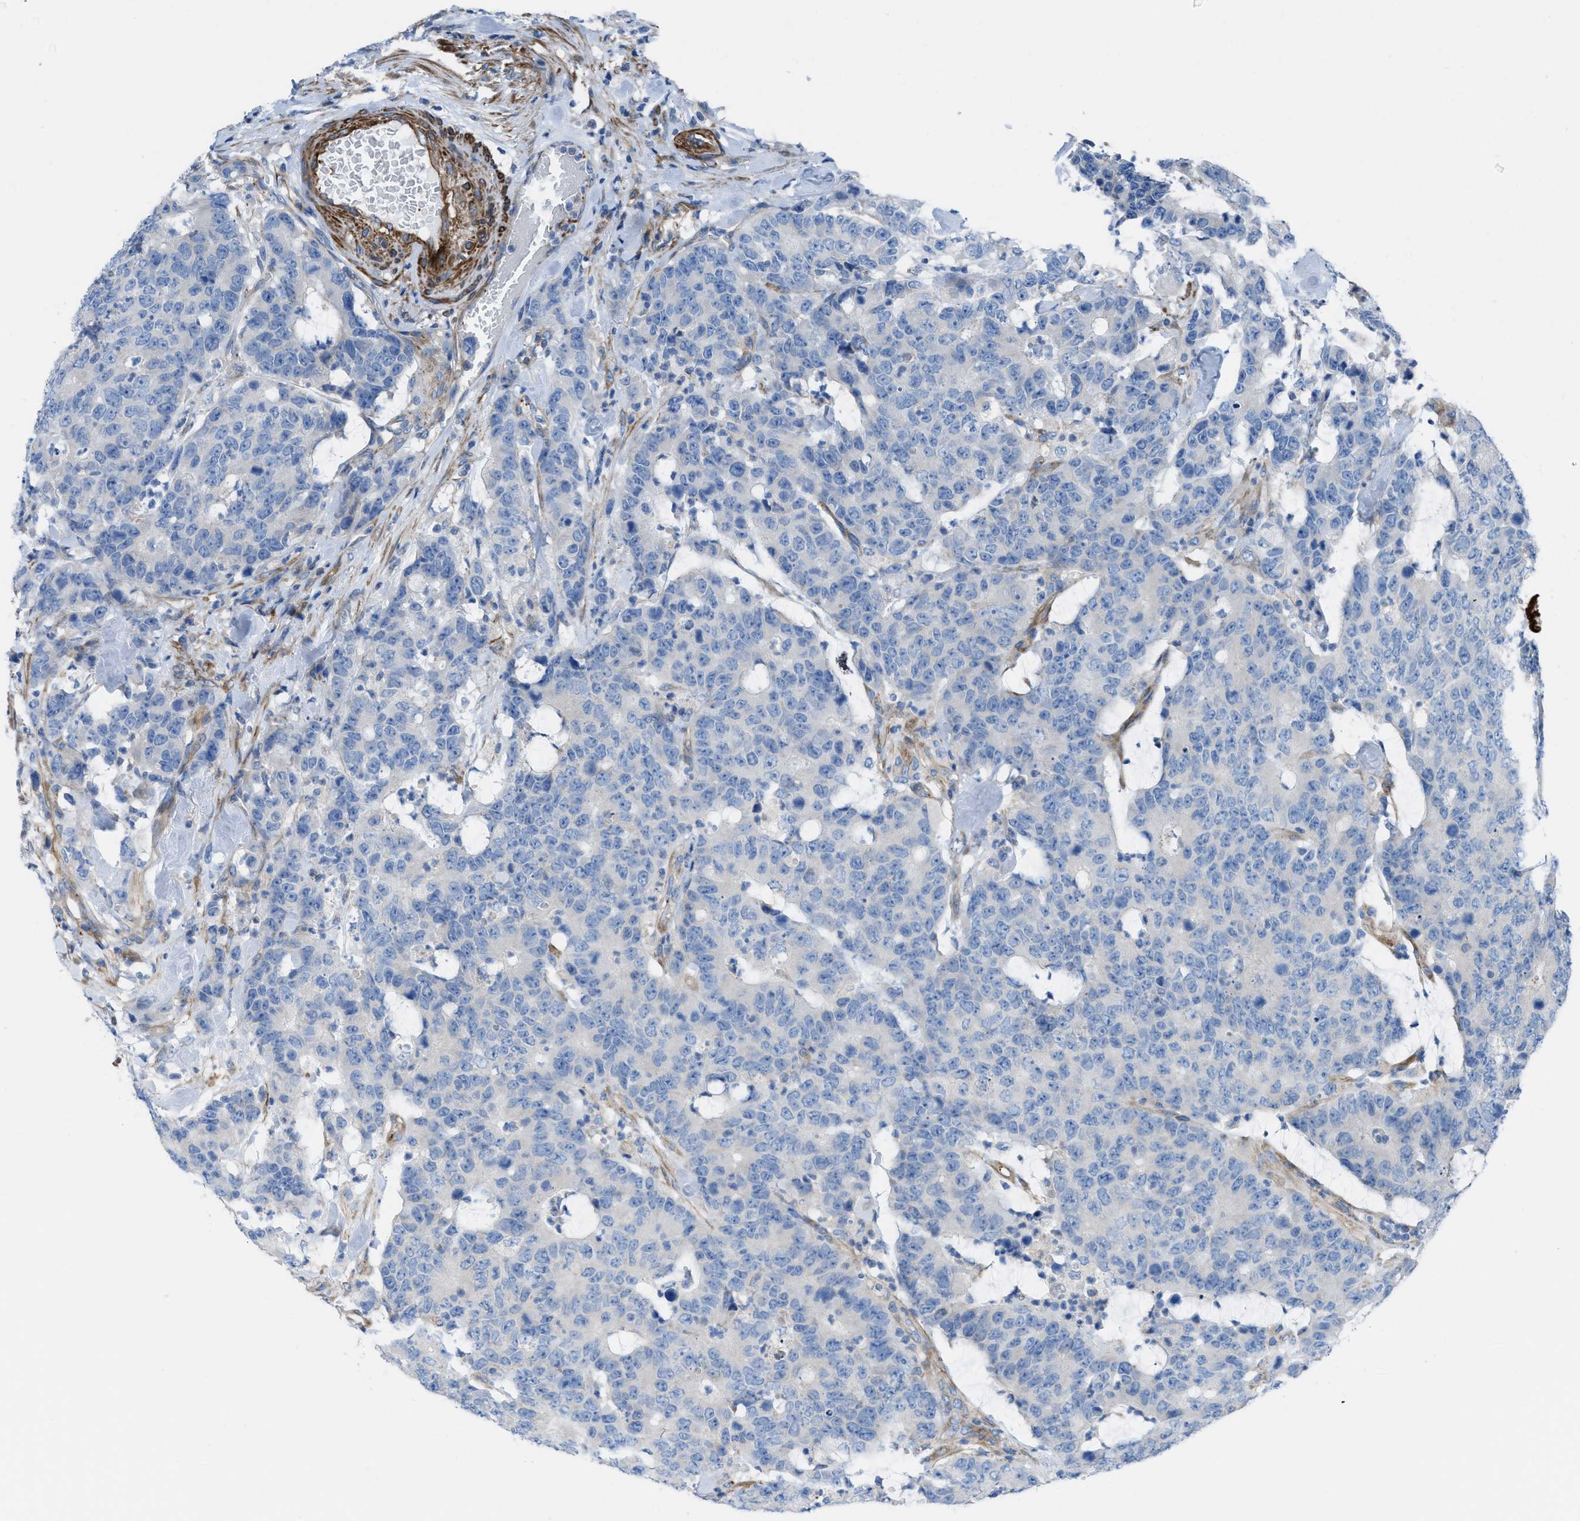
{"staining": {"intensity": "negative", "quantity": "none", "location": "none"}, "tissue": "colorectal cancer", "cell_type": "Tumor cells", "image_type": "cancer", "snomed": [{"axis": "morphology", "description": "Adenocarcinoma, NOS"}, {"axis": "topography", "description": "Colon"}], "caption": "Immunohistochemistry image of colorectal cancer stained for a protein (brown), which reveals no positivity in tumor cells. (DAB (3,3'-diaminobenzidine) immunohistochemistry (IHC), high magnification).", "gene": "KCNH7", "patient": {"sex": "female", "age": 86}}